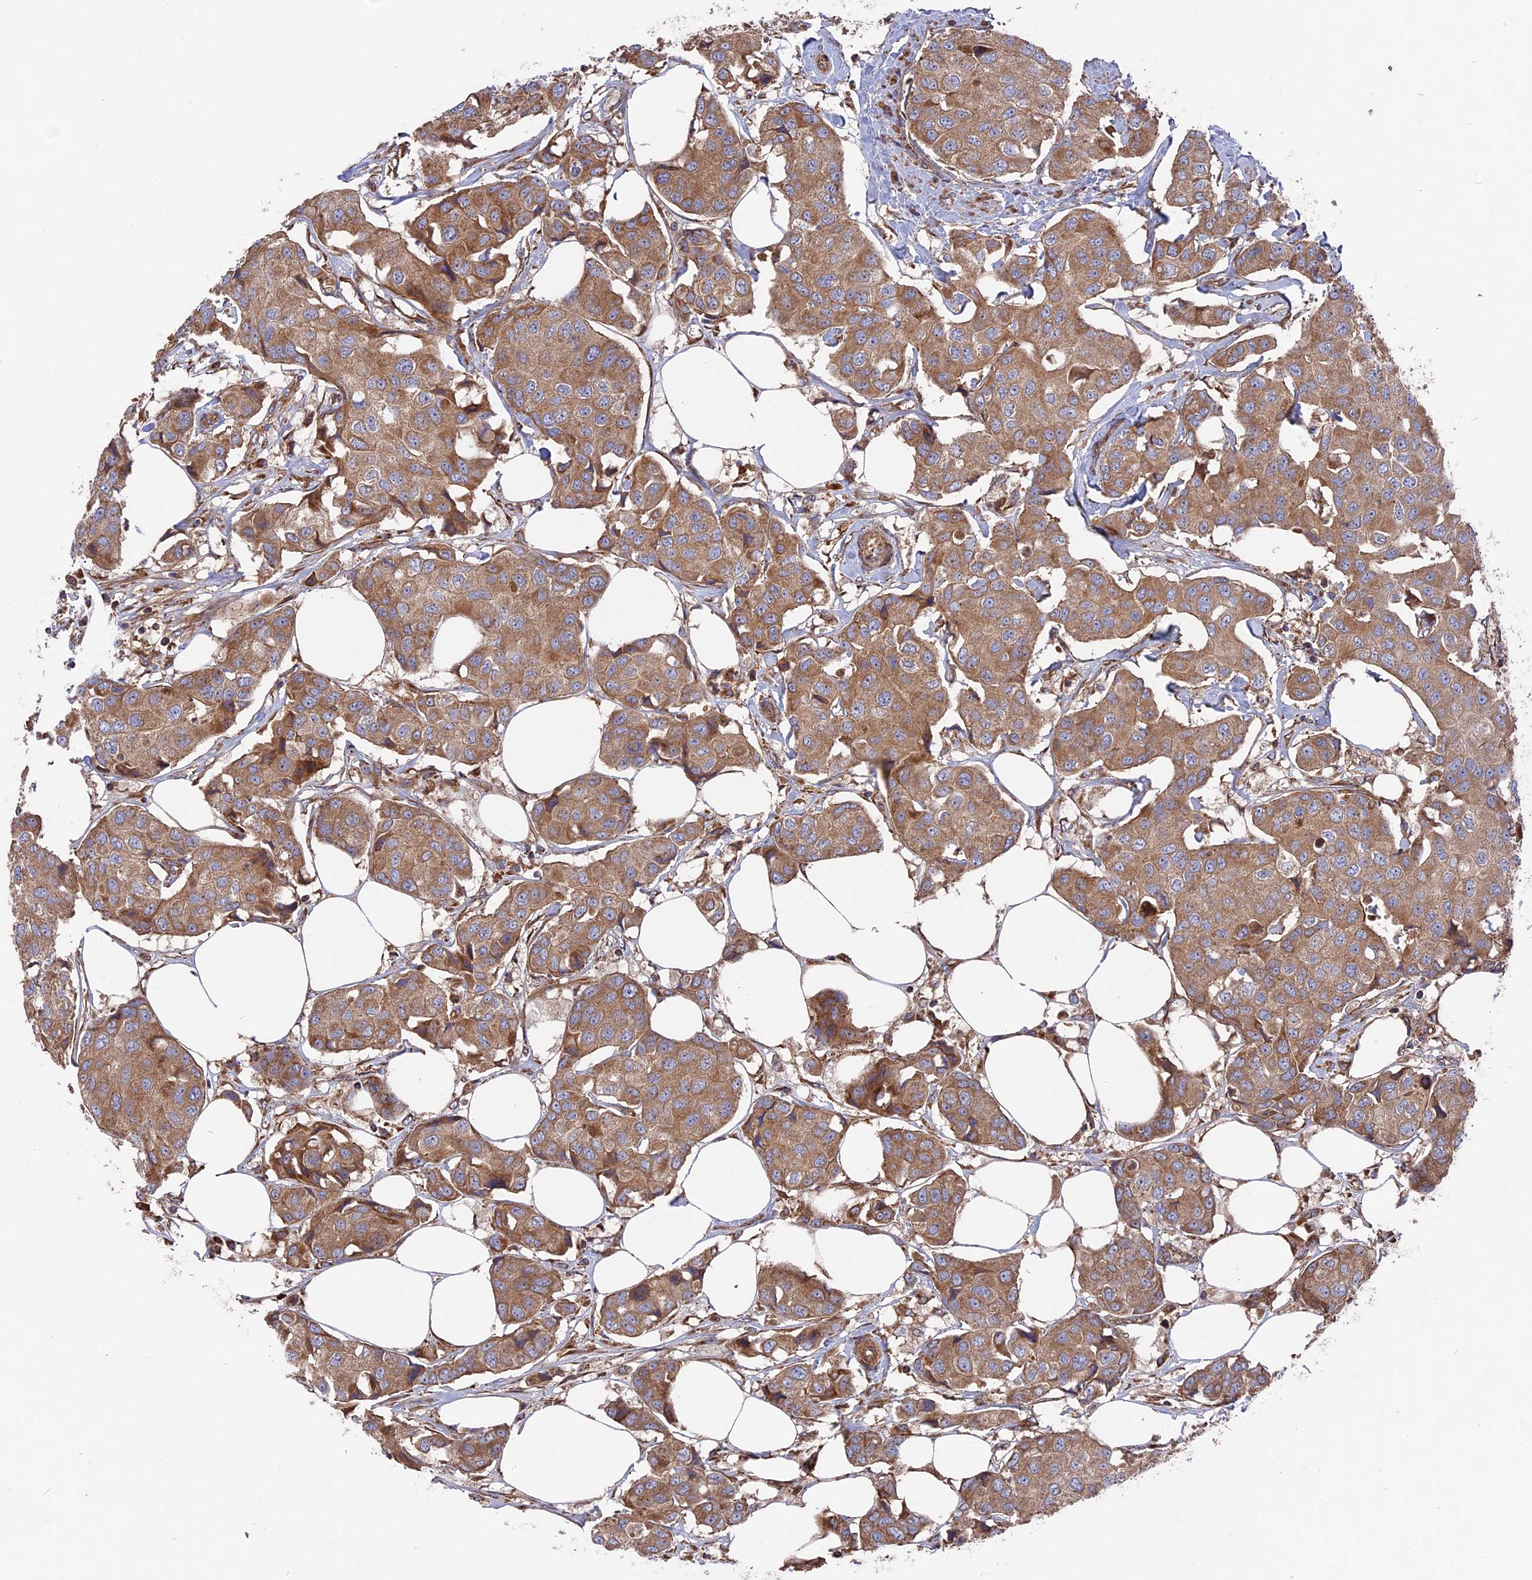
{"staining": {"intensity": "moderate", "quantity": ">75%", "location": "cytoplasmic/membranous"}, "tissue": "breast cancer", "cell_type": "Tumor cells", "image_type": "cancer", "snomed": [{"axis": "morphology", "description": "Duct carcinoma"}, {"axis": "topography", "description": "Breast"}], "caption": "This histopathology image demonstrates breast infiltrating ductal carcinoma stained with IHC to label a protein in brown. The cytoplasmic/membranous of tumor cells show moderate positivity for the protein. Nuclei are counter-stained blue.", "gene": "TELO2", "patient": {"sex": "female", "age": 80}}